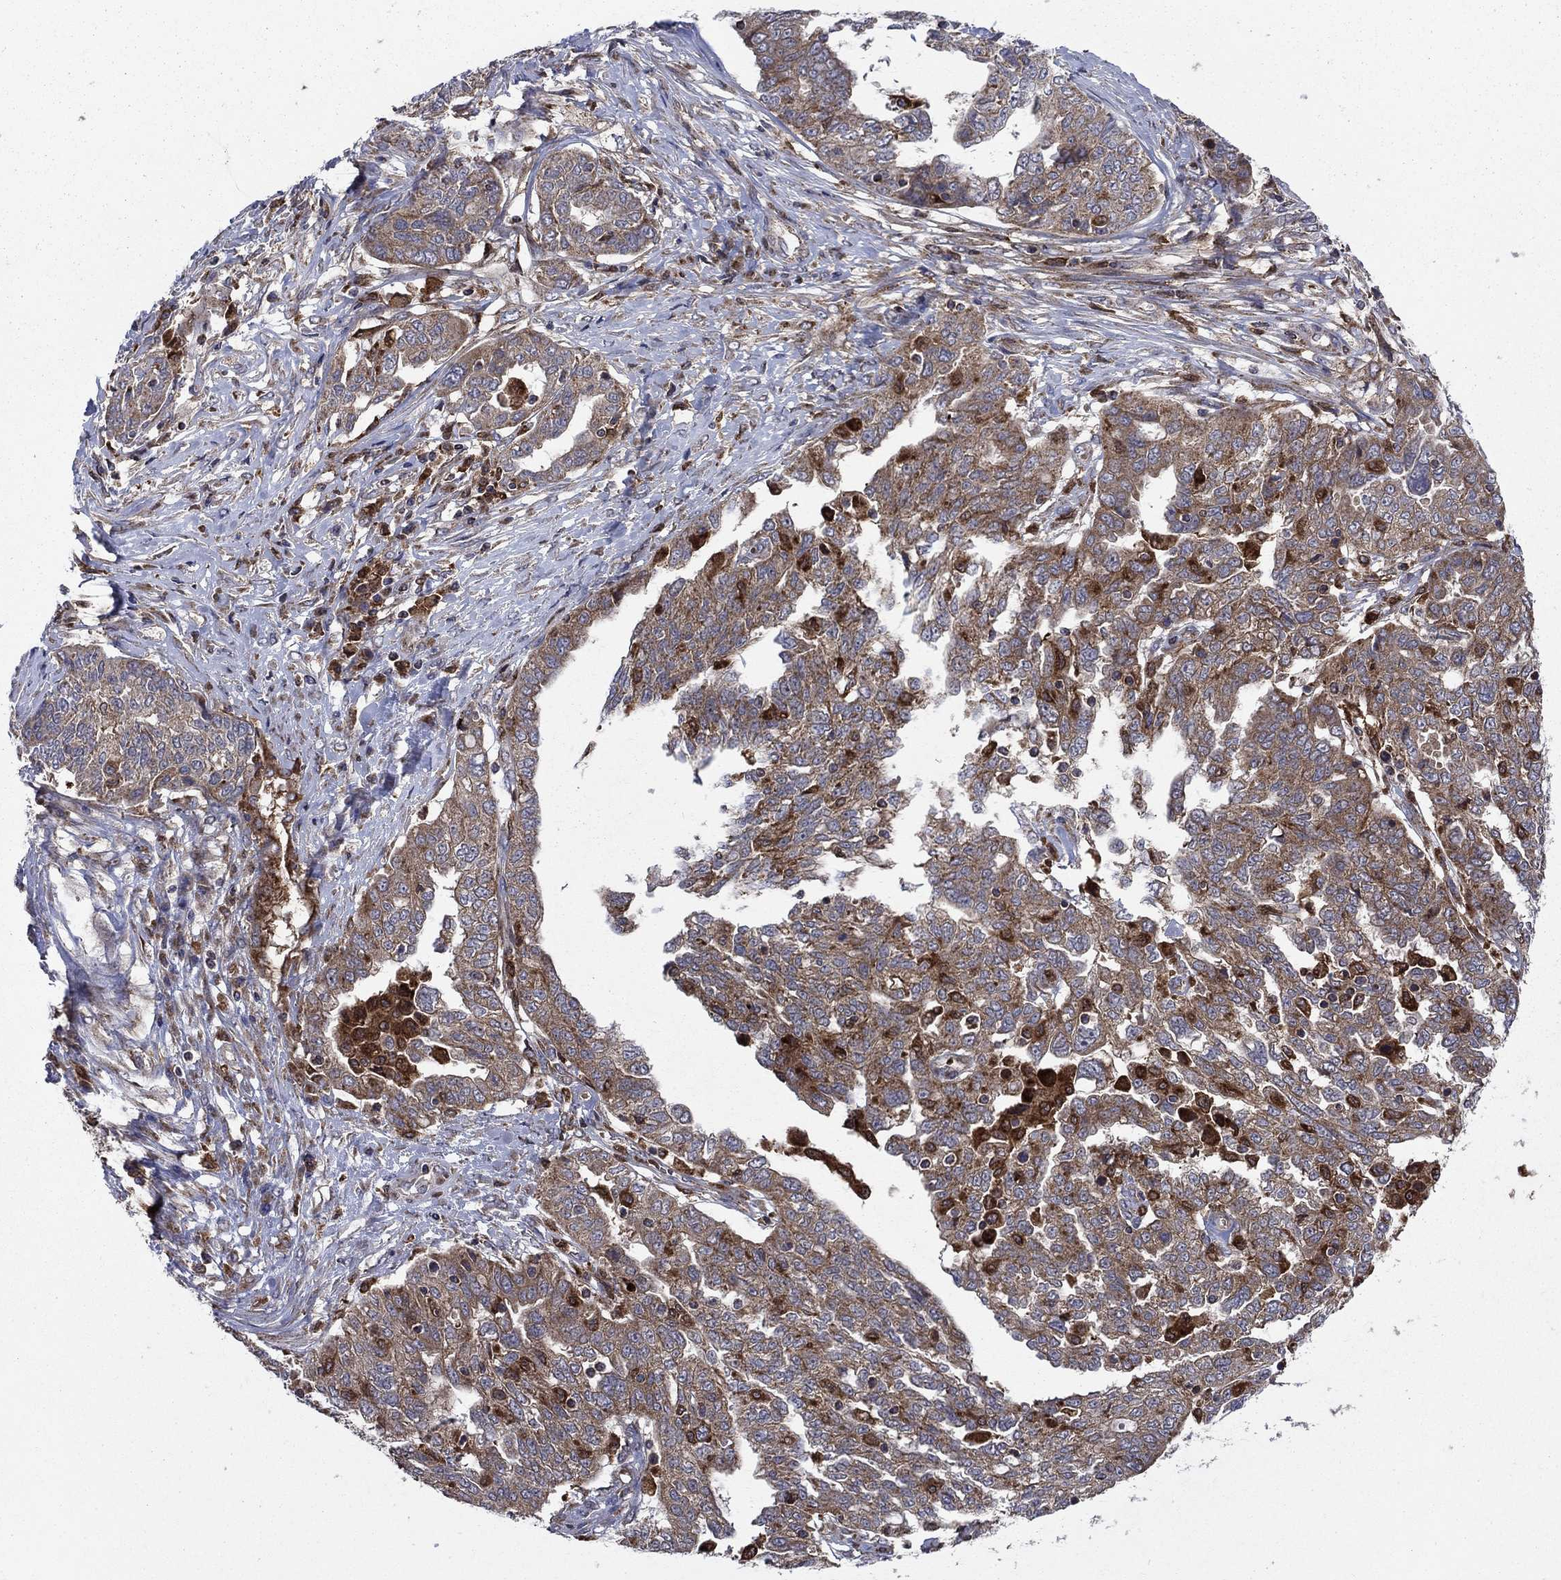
{"staining": {"intensity": "moderate", "quantity": "25%-75%", "location": "cytoplasmic/membranous"}, "tissue": "ovarian cancer", "cell_type": "Tumor cells", "image_type": "cancer", "snomed": [{"axis": "morphology", "description": "Cystadenocarcinoma, serous, NOS"}, {"axis": "topography", "description": "Ovary"}], "caption": "The immunohistochemical stain labels moderate cytoplasmic/membranous staining in tumor cells of ovarian serous cystadenocarcinoma tissue.", "gene": "RNF19B", "patient": {"sex": "female", "age": 67}}